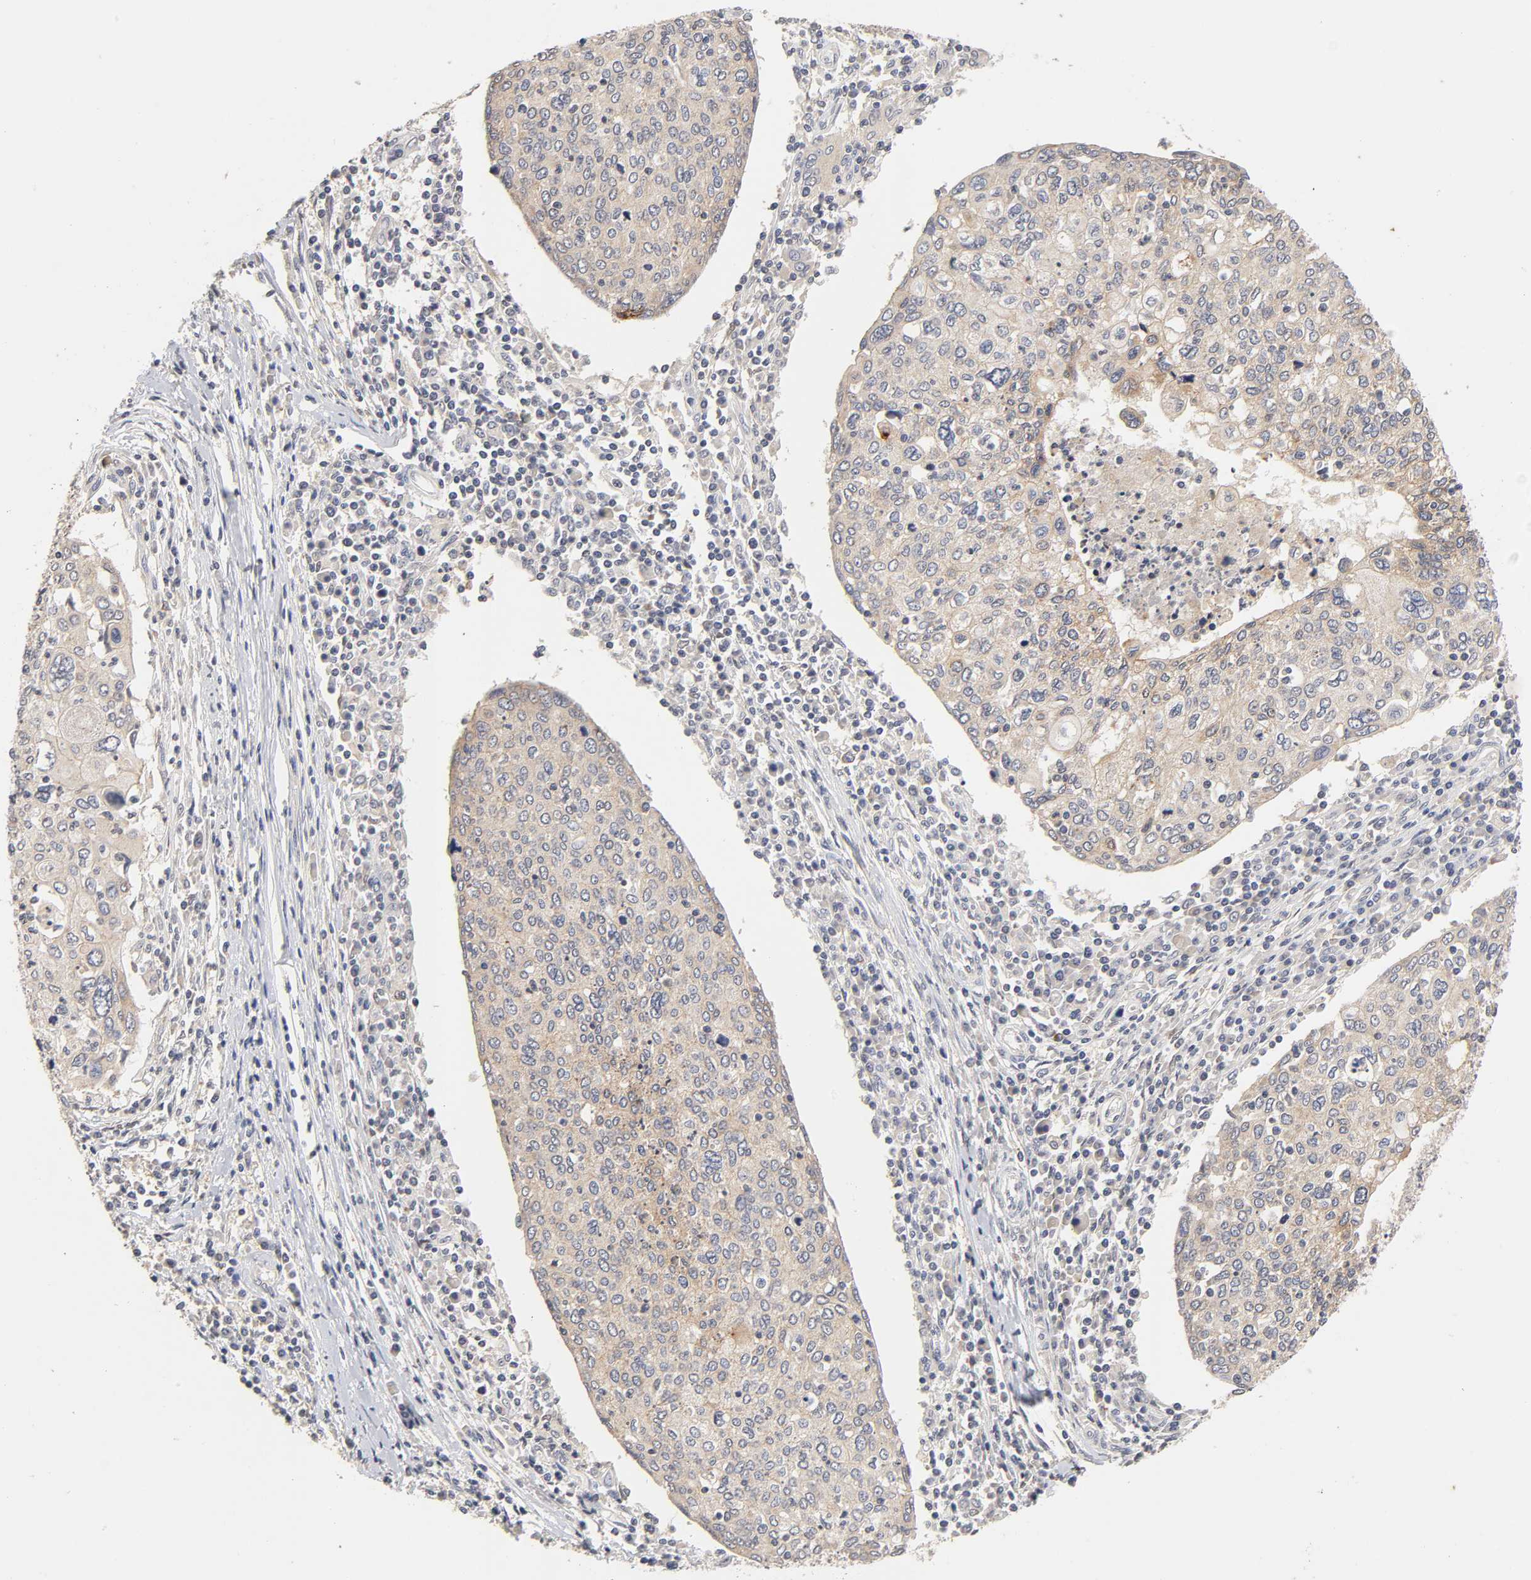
{"staining": {"intensity": "weak", "quantity": ">75%", "location": "cytoplasmic/membranous"}, "tissue": "cervical cancer", "cell_type": "Tumor cells", "image_type": "cancer", "snomed": [{"axis": "morphology", "description": "Squamous cell carcinoma, NOS"}, {"axis": "topography", "description": "Cervix"}], "caption": "High-magnification brightfield microscopy of squamous cell carcinoma (cervical) stained with DAB (brown) and counterstained with hematoxylin (blue). tumor cells exhibit weak cytoplasmic/membranous expression is appreciated in approximately>75% of cells.", "gene": "CXADR", "patient": {"sex": "female", "age": 40}}